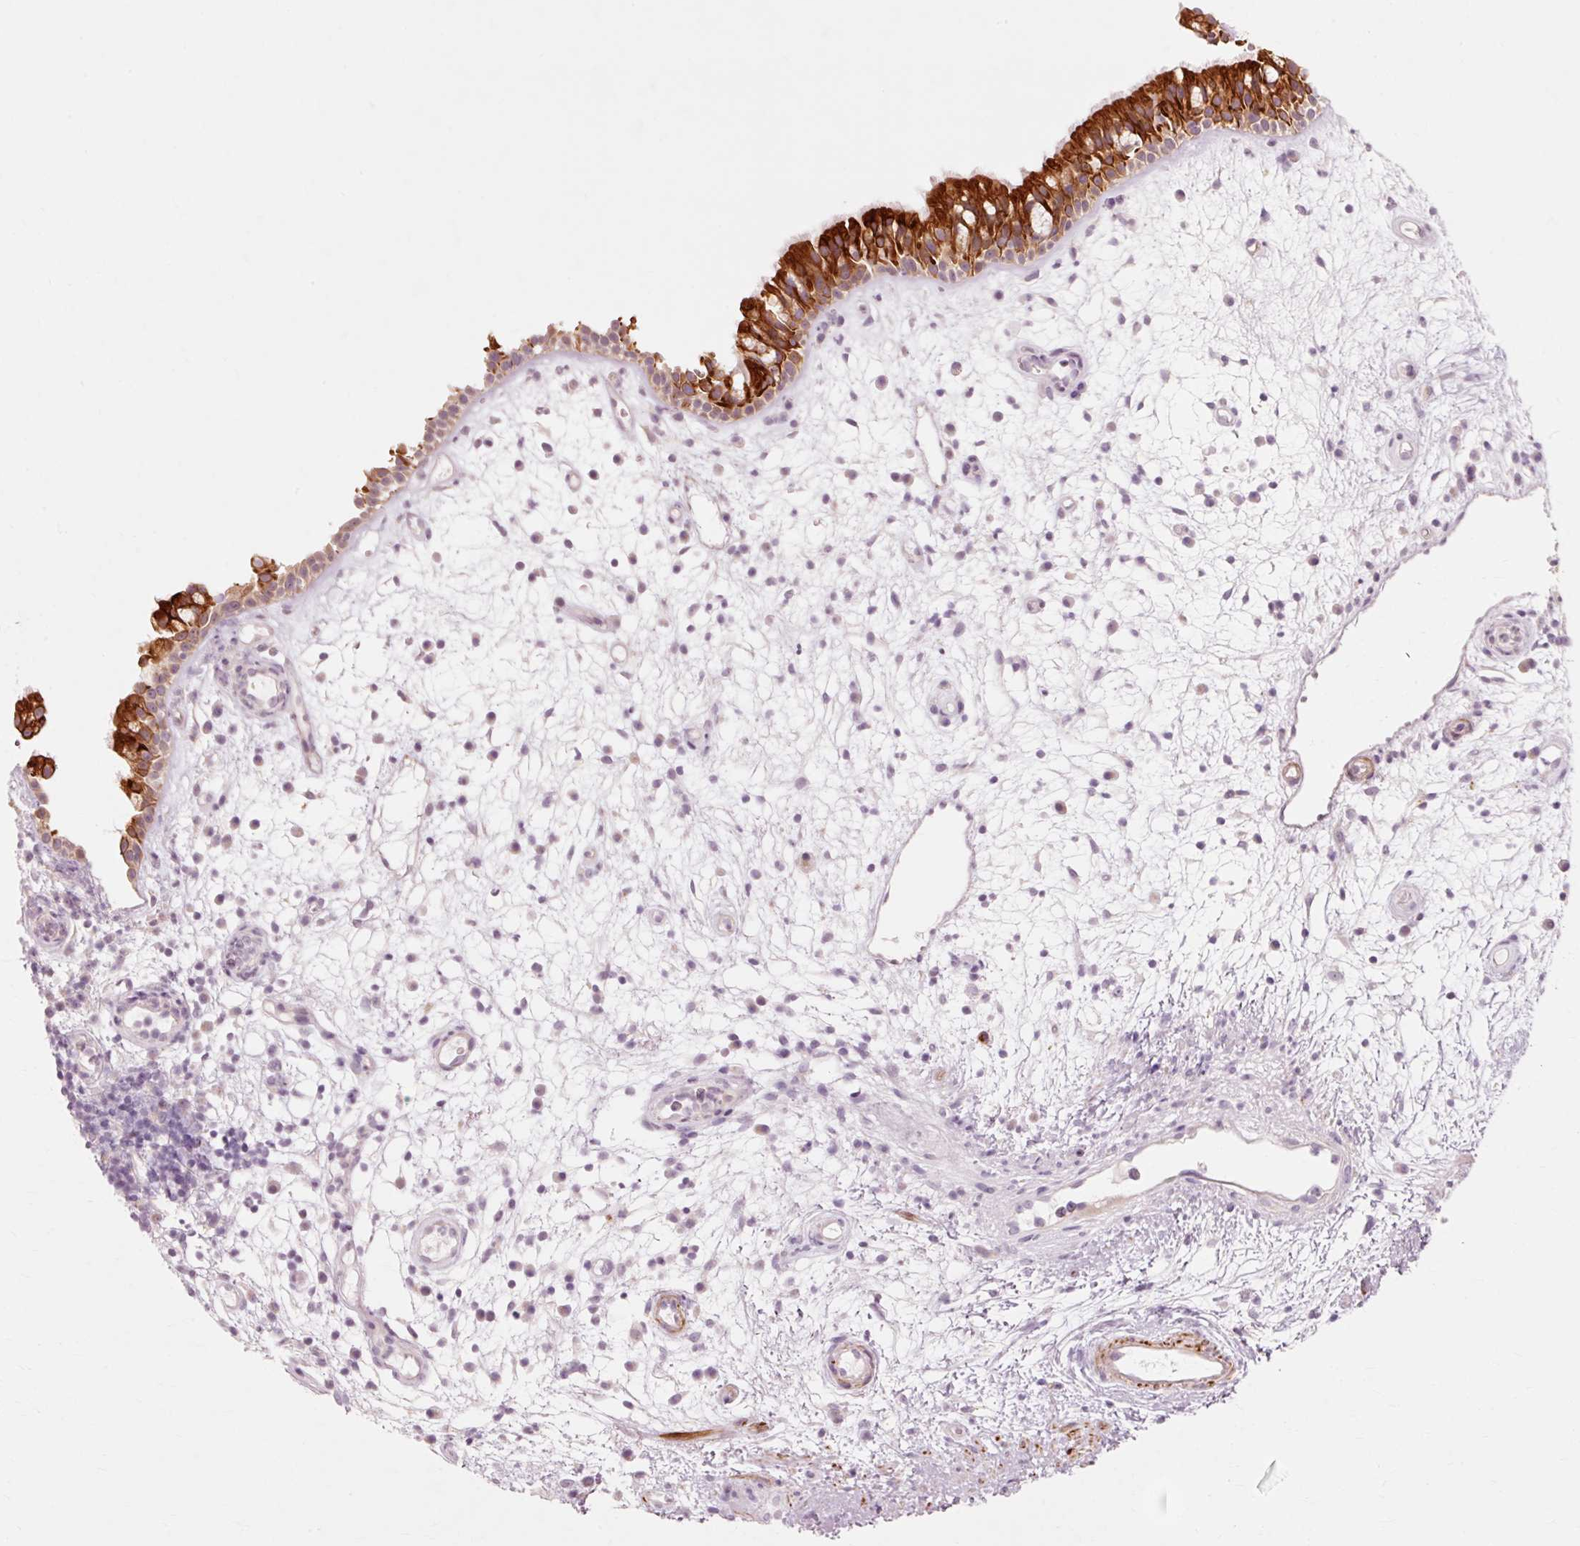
{"staining": {"intensity": "strong", "quantity": ">75%", "location": "cytoplasmic/membranous"}, "tissue": "nasopharynx", "cell_type": "Respiratory epithelial cells", "image_type": "normal", "snomed": [{"axis": "morphology", "description": "Normal tissue, NOS"}, {"axis": "morphology", "description": "Inflammation, NOS"}, {"axis": "topography", "description": "Nasopharynx"}], "caption": "Nasopharynx stained with DAB immunohistochemistry demonstrates high levels of strong cytoplasmic/membranous staining in approximately >75% of respiratory epithelial cells.", "gene": "TRIM73", "patient": {"sex": "male", "age": 54}}